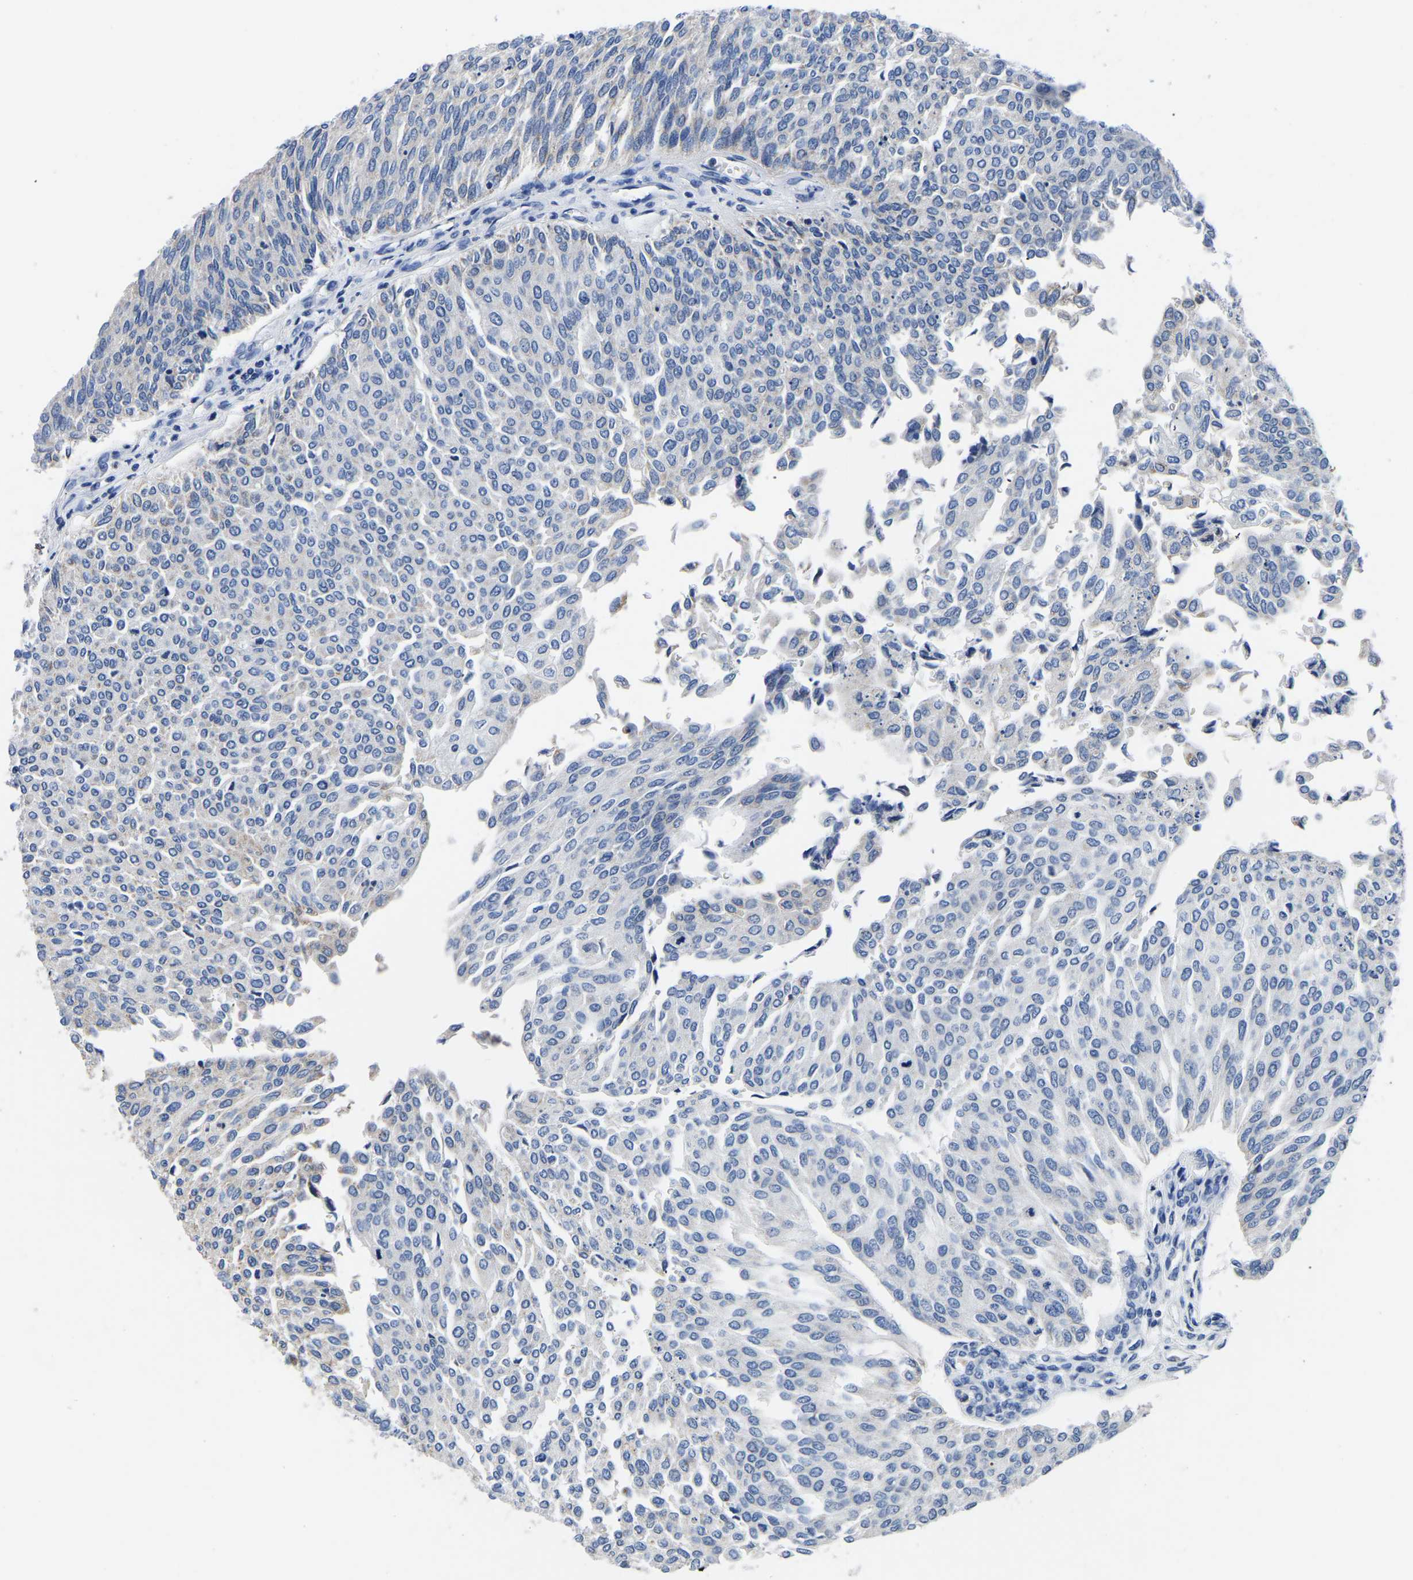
{"staining": {"intensity": "negative", "quantity": "none", "location": "none"}, "tissue": "urothelial cancer", "cell_type": "Tumor cells", "image_type": "cancer", "snomed": [{"axis": "morphology", "description": "Urothelial carcinoma, Low grade"}, {"axis": "topography", "description": "Urinary bladder"}], "caption": "This image is of low-grade urothelial carcinoma stained with immunohistochemistry to label a protein in brown with the nuclei are counter-stained blue. There is no positivity in tumor cells.", "gene": "FGD5", "patient": {"sex": "female", "age": 79}}